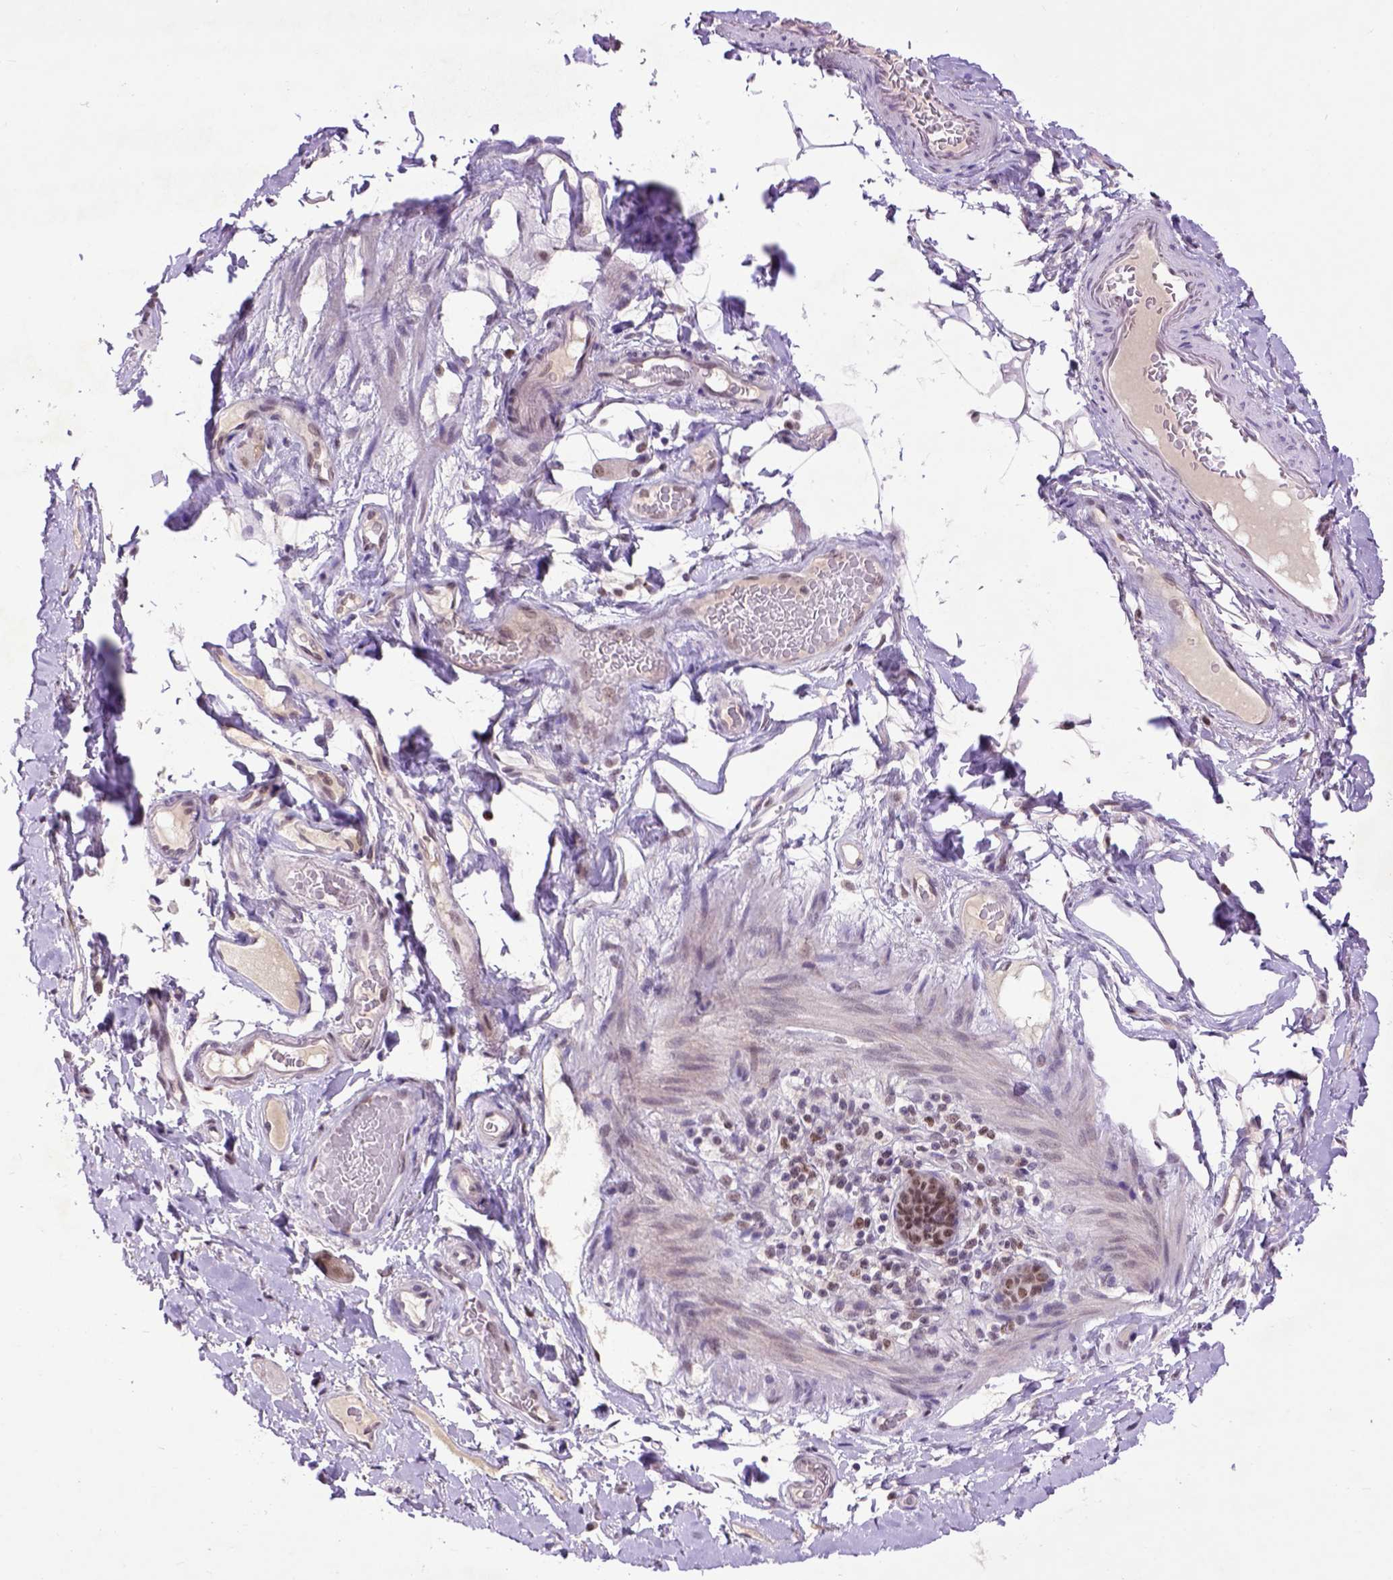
{"staining": {"intensity": "negative", "quantity": "none", "location": "none"}, "tissue": "smooth muscle", "cell_type": "Smooth muscle cells", "image_type": "normal", "snomed": [{"axis": "morphology", "description": "Normal tissue, NOS"}, {"axis": "topography", "description": "Smooth muscle"}, {"axis": "topography", "description": "Colon"}], "caption": "This is a histopathology image of immunohistochemistry staining of unremarkable smooth muscle, which shows no staining in smooth muscle cells. The staining was performed using DAB to visualize the protein expression in brown, while the nuclei were stained in blue with hematoxylin (Magnification: 20x).", "gene": "RCC2", "patient": {"sex": "male", "age": 73}}